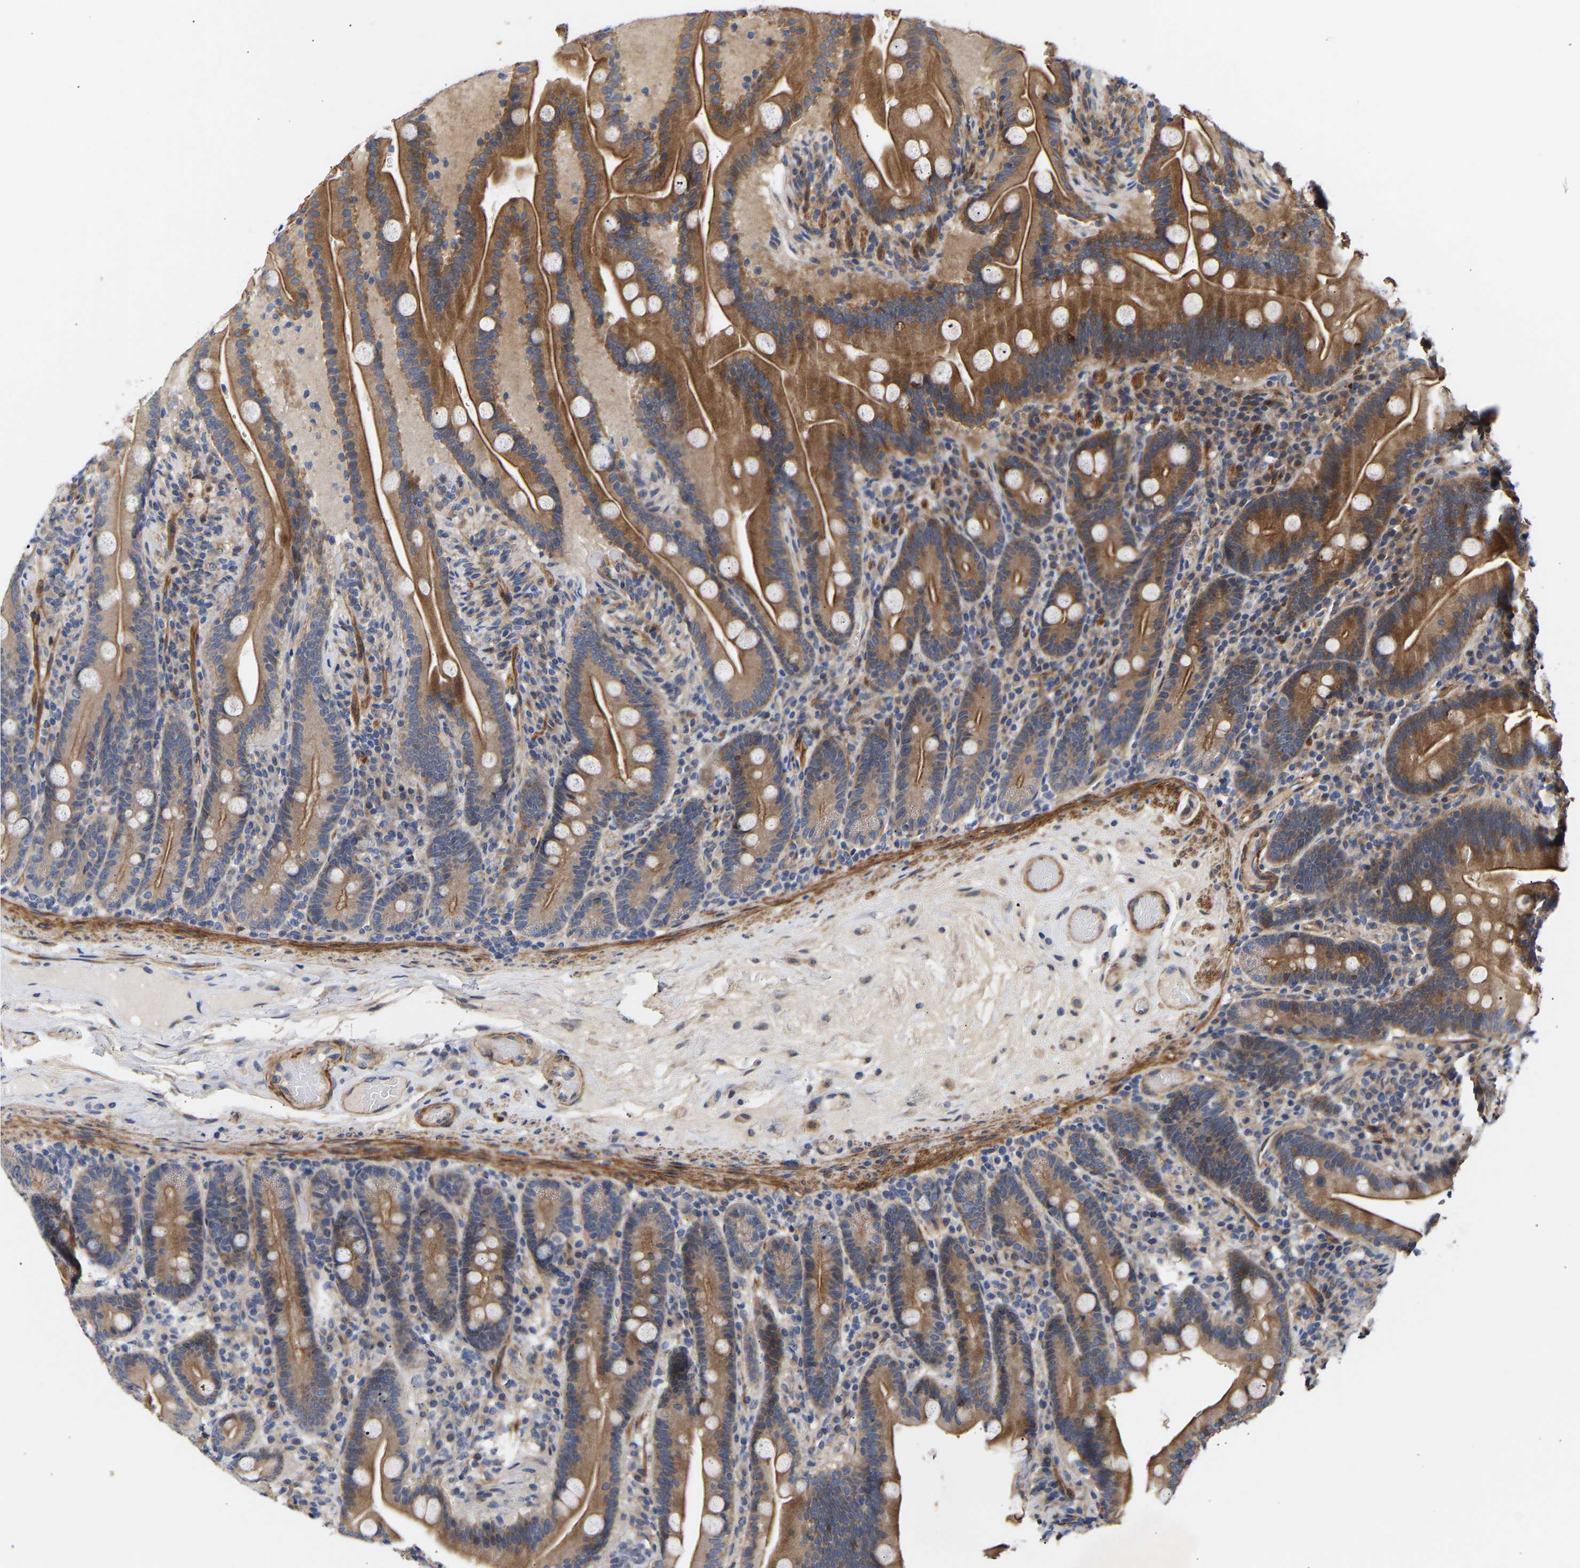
{"staining": {"intensity": "moderate", "quantity": ">75%", "location": "cytoplasmic/membranous"}, "tissue": "duodenum", "cell_type": "Glandular cells", "image_type": "normal", "snomed": [{"axis": "morphology", "description": "Normal tissue, NOS"}, {"axis": "topography", "description": "Duodenum"}], "caption": "A high-resolution photomicrograph shows immunohistochemistry (IHC) staining of unremarkable duodenum, which shows moderate cytoplasmic/membranous staining in about >75% of glandular cells.", "gene": "KASH5", "patient": {"sex": "male", "age": 54}}